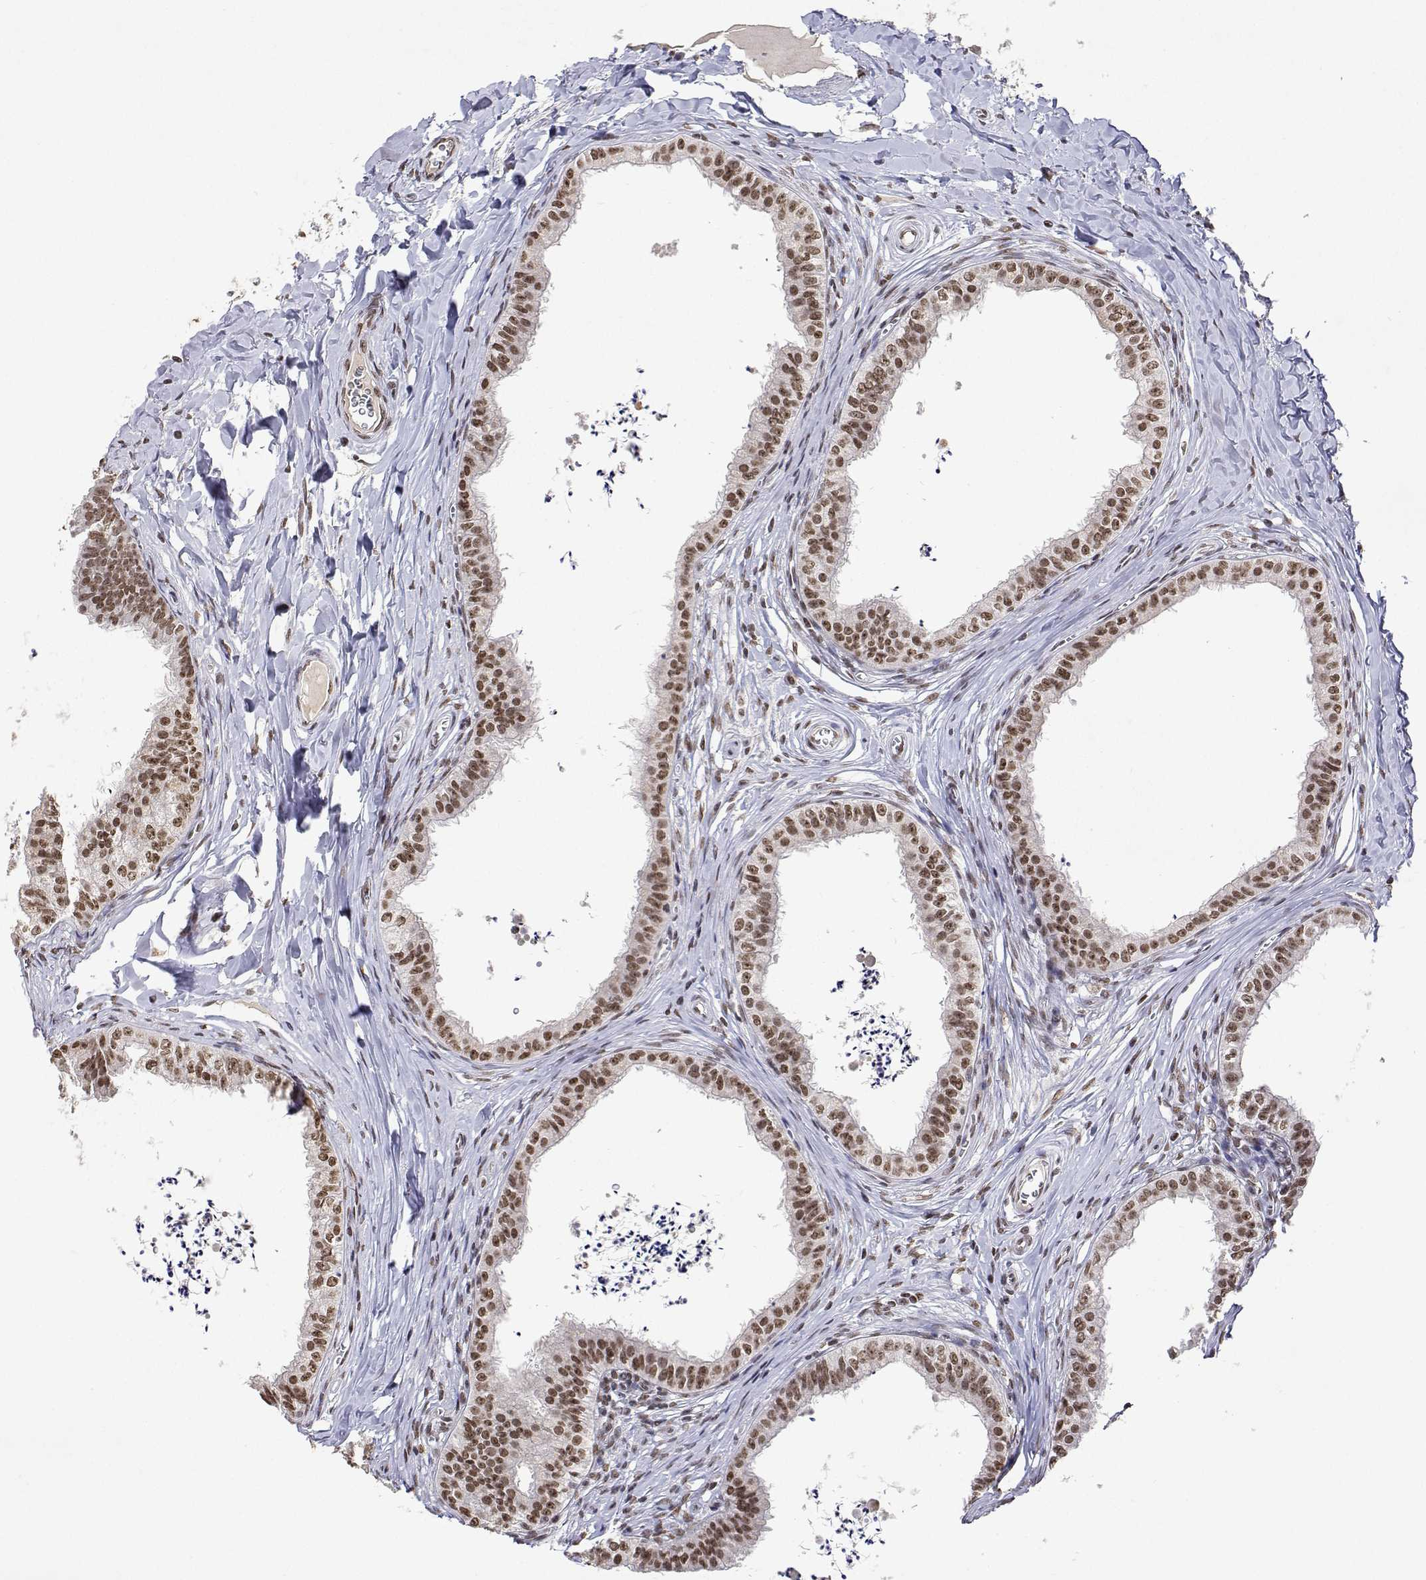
{"staining": {"intensity": "moderate", "quantity": ">75%", "location": "nuclear"}, "tissue": "epididymis", "cell_type": "Glandular cells", "image_type": "normal", "snomed": [{"axis": "morphology", "description": "Normal tissue, NOS"}, {"axis": "topography", "description": "Epididymis"}], "caption": "Epididymis stained for a protein (brown) exhibits moderate nuclear positive staining in about >75% of glandular cells.", "gene": "XPC", "patient": {"sex": "male", "age": 24}}